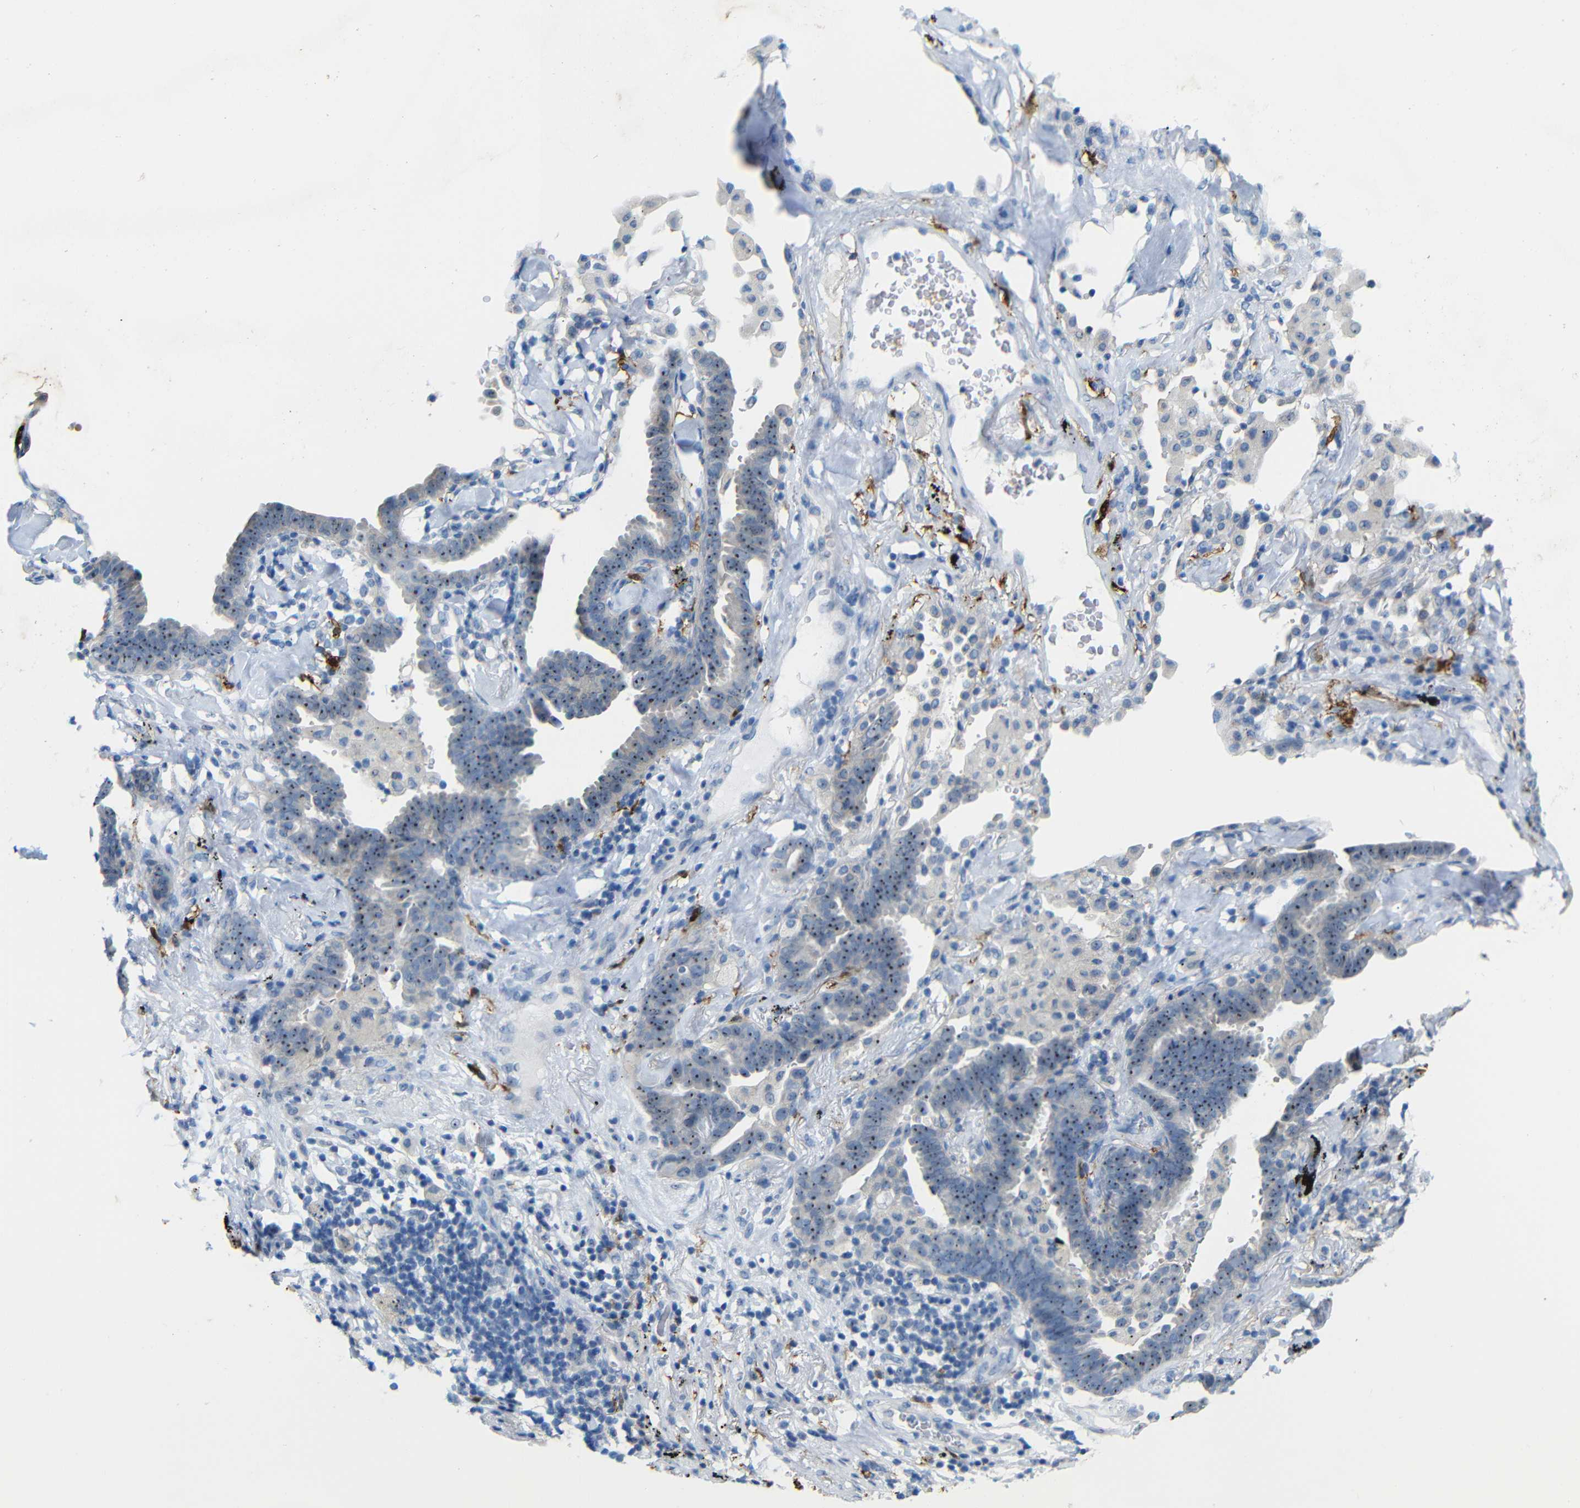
{"staining": {"intensity": "moderate", "quantity": ">75%", "location": "nuclear"}, "tissue": "lung cancer", "cell_type": "Tumor cells", "image_type": "cancer", "snomed": [{"axis": "morphology", "description": "Adenocarcinoma, NOS"}, {"axis": "topography", "description": "Lung"}], "caption": "Protein expression analysis of human lung adenocarcinoma reveals moderate nuclear staining in approximately >75% of tumor cells.", "gene": "C1orf210", "patient": {"sex": "female", "age": 64}}